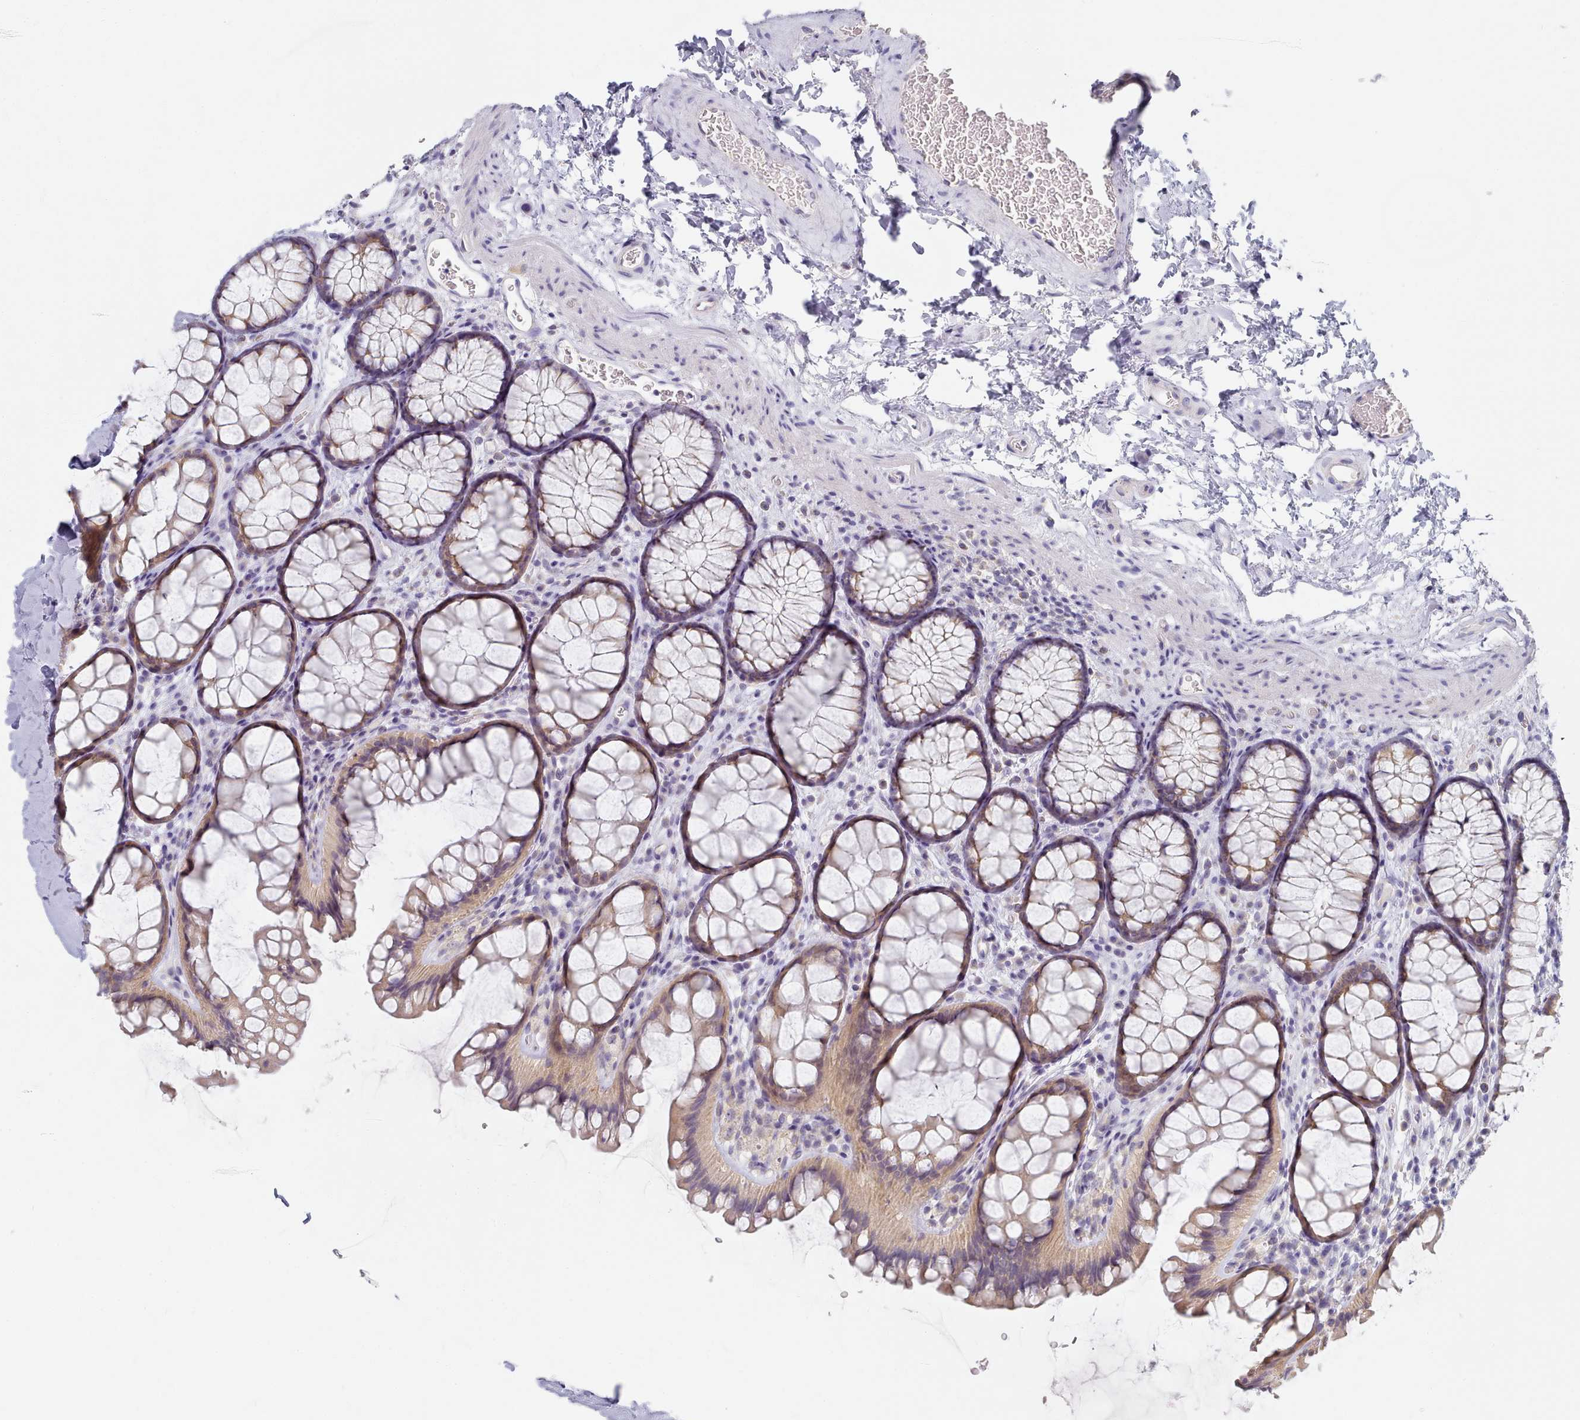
{"staining": {"intensity": "negative", "quantity": "none", "location": "none"}, "tissue": "colon", "cell_type": "Endothelial cells", "image_type": "normal", "snomed": [{"axis": "morphology", "description": "Normal tissue, NOS"}, {"axis": "topography", "description": "Colon"}], "caption": "IHC photomicrograph of benign human colon stained for a protein (brown), which displays no expression in endothelial cells. (DAB immunohistochemistry visualized using brightfield microscopy, high magnification).", "gene": "TYW1B", "patient": {"sex": "female", "age": 82}}